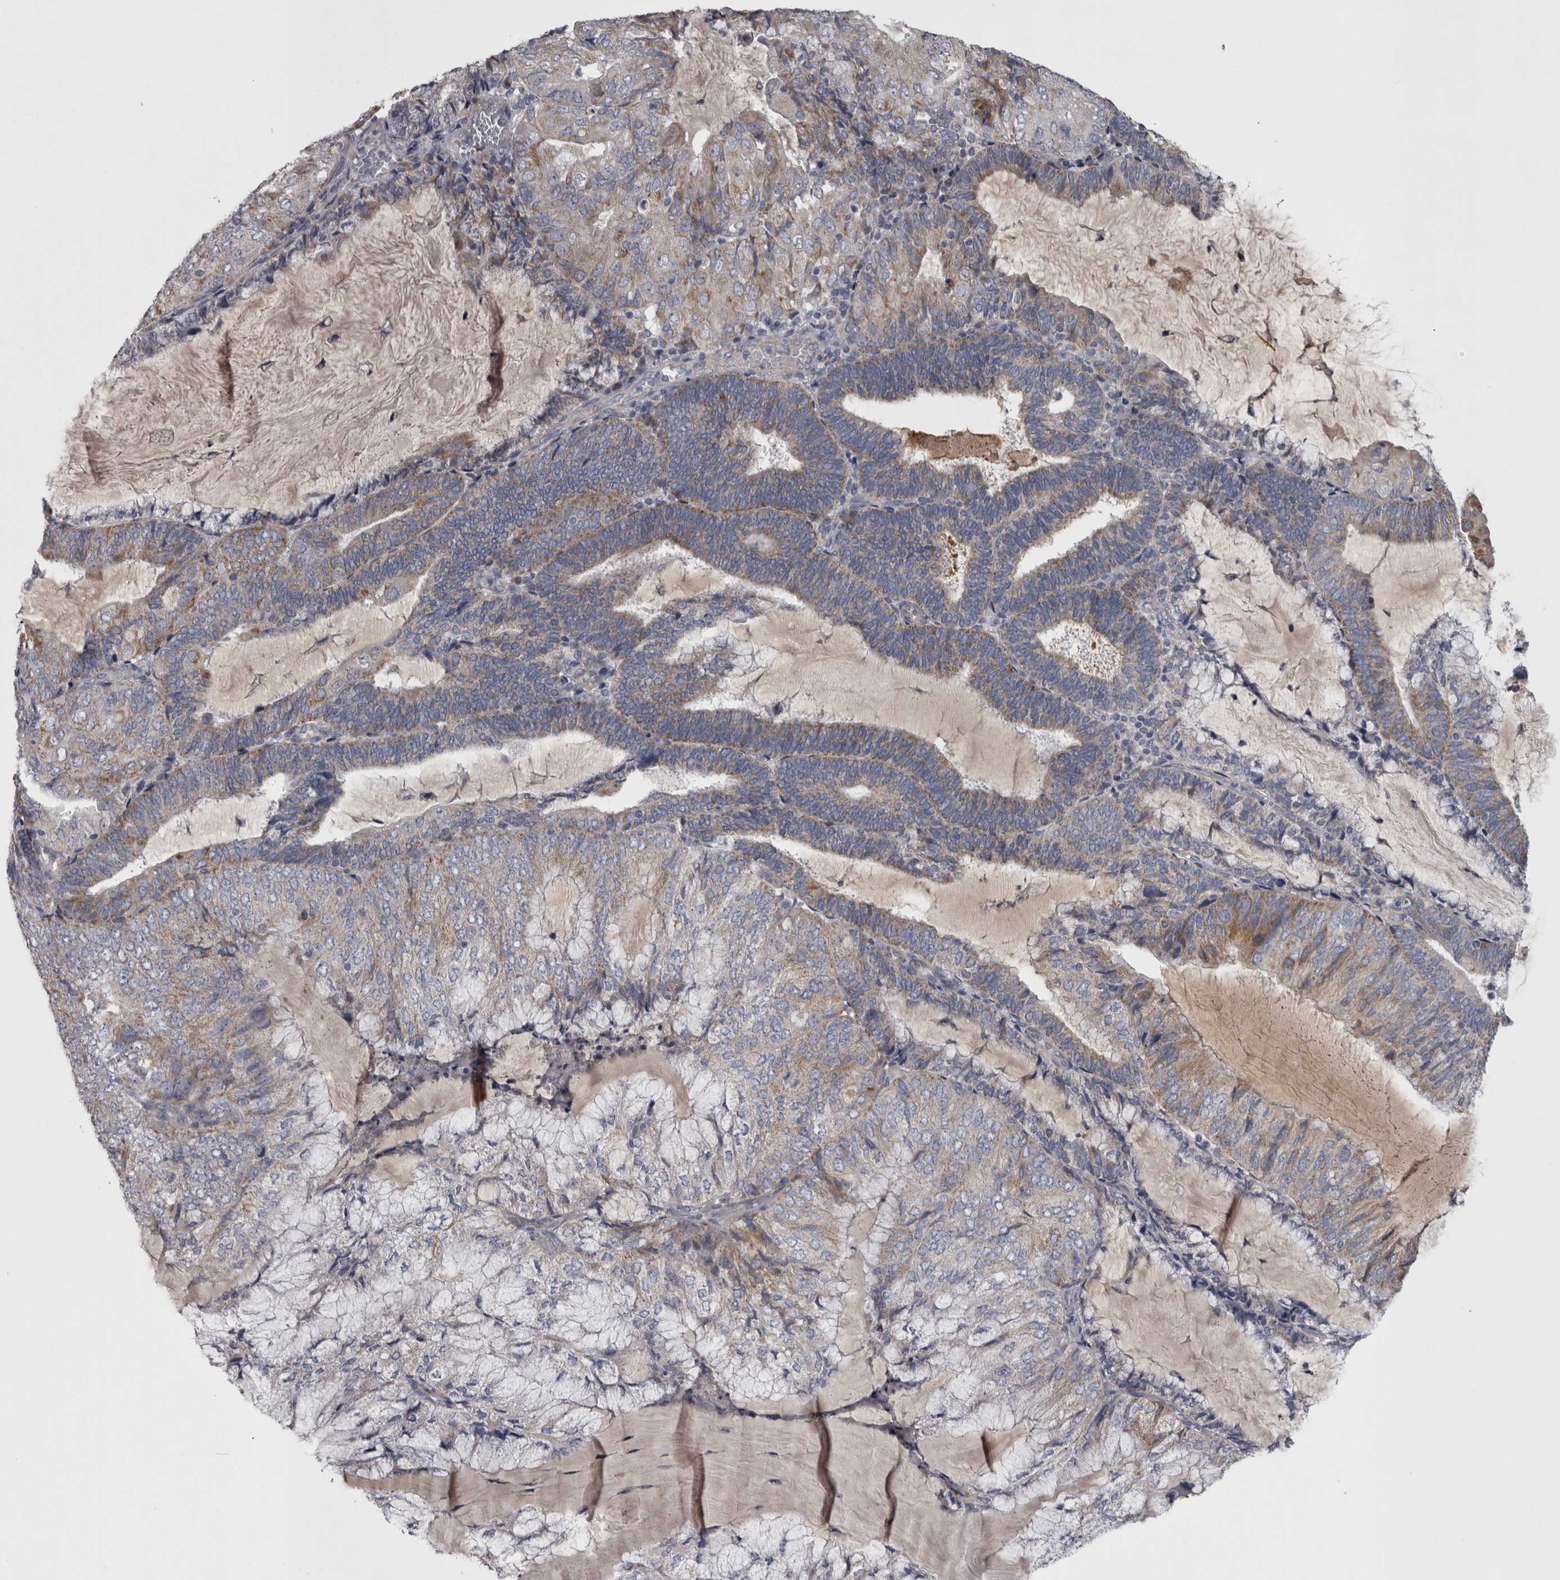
{"staining": {"intensity": "weak", "quantity": "25%-75%", "location": "cytoplasmic/membranous"}, "tissue": "endometrial cancer", "cell_type": "Tumor cells", "image_type": "cancer", "snomed": [{"axis": "morphology", "description": "Adenocarcinoma, NOS"}, {"axis": "topography", "description": "Endometrium"}], "caption": "A high-resolution histopathology image shows immunohistochemistry staining of adenocarcinoma (endometrial), which exhibits weak cytoplasmic/membranous positivity in about 25%-75% of tumor cells.", "gene": "DBT", "patient": {"sex": "female", "age": 81}}